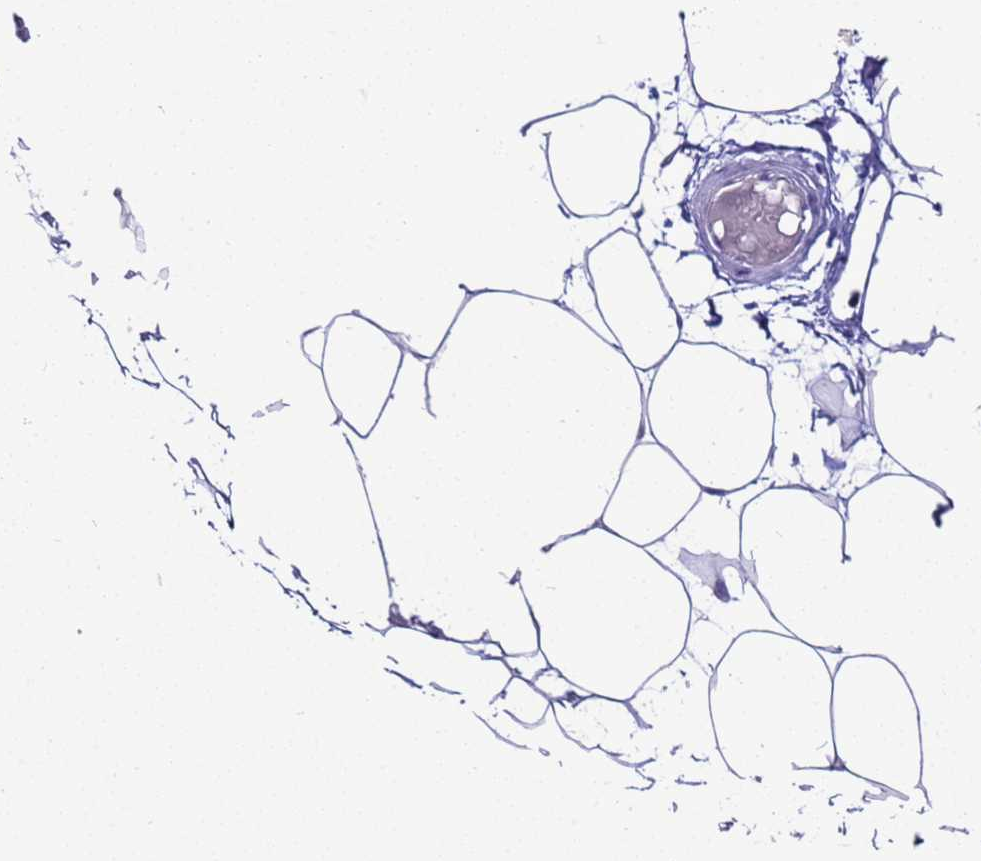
{"staining": {"intensity": "negative", "quantity": "none", "location": "none"}, "tissue": "adipose tissue", "cell_type": "Adipocytes", "image_type": "normal", "snomed": [{"axis": "morphology", "description": "Normal tissue, NOS"}, {"axis": "topography", "description": "Breast"}], "caption": "The image displays no significant positivity in adipocytes of adipose tissue. (Stains: DAB immunohistochemistry with hematoxylin counter stain, Microscopy: brightfield microscopy at high magnification).", "gene": "BEST2", "patient": {"sex": "female", "age": 23}}